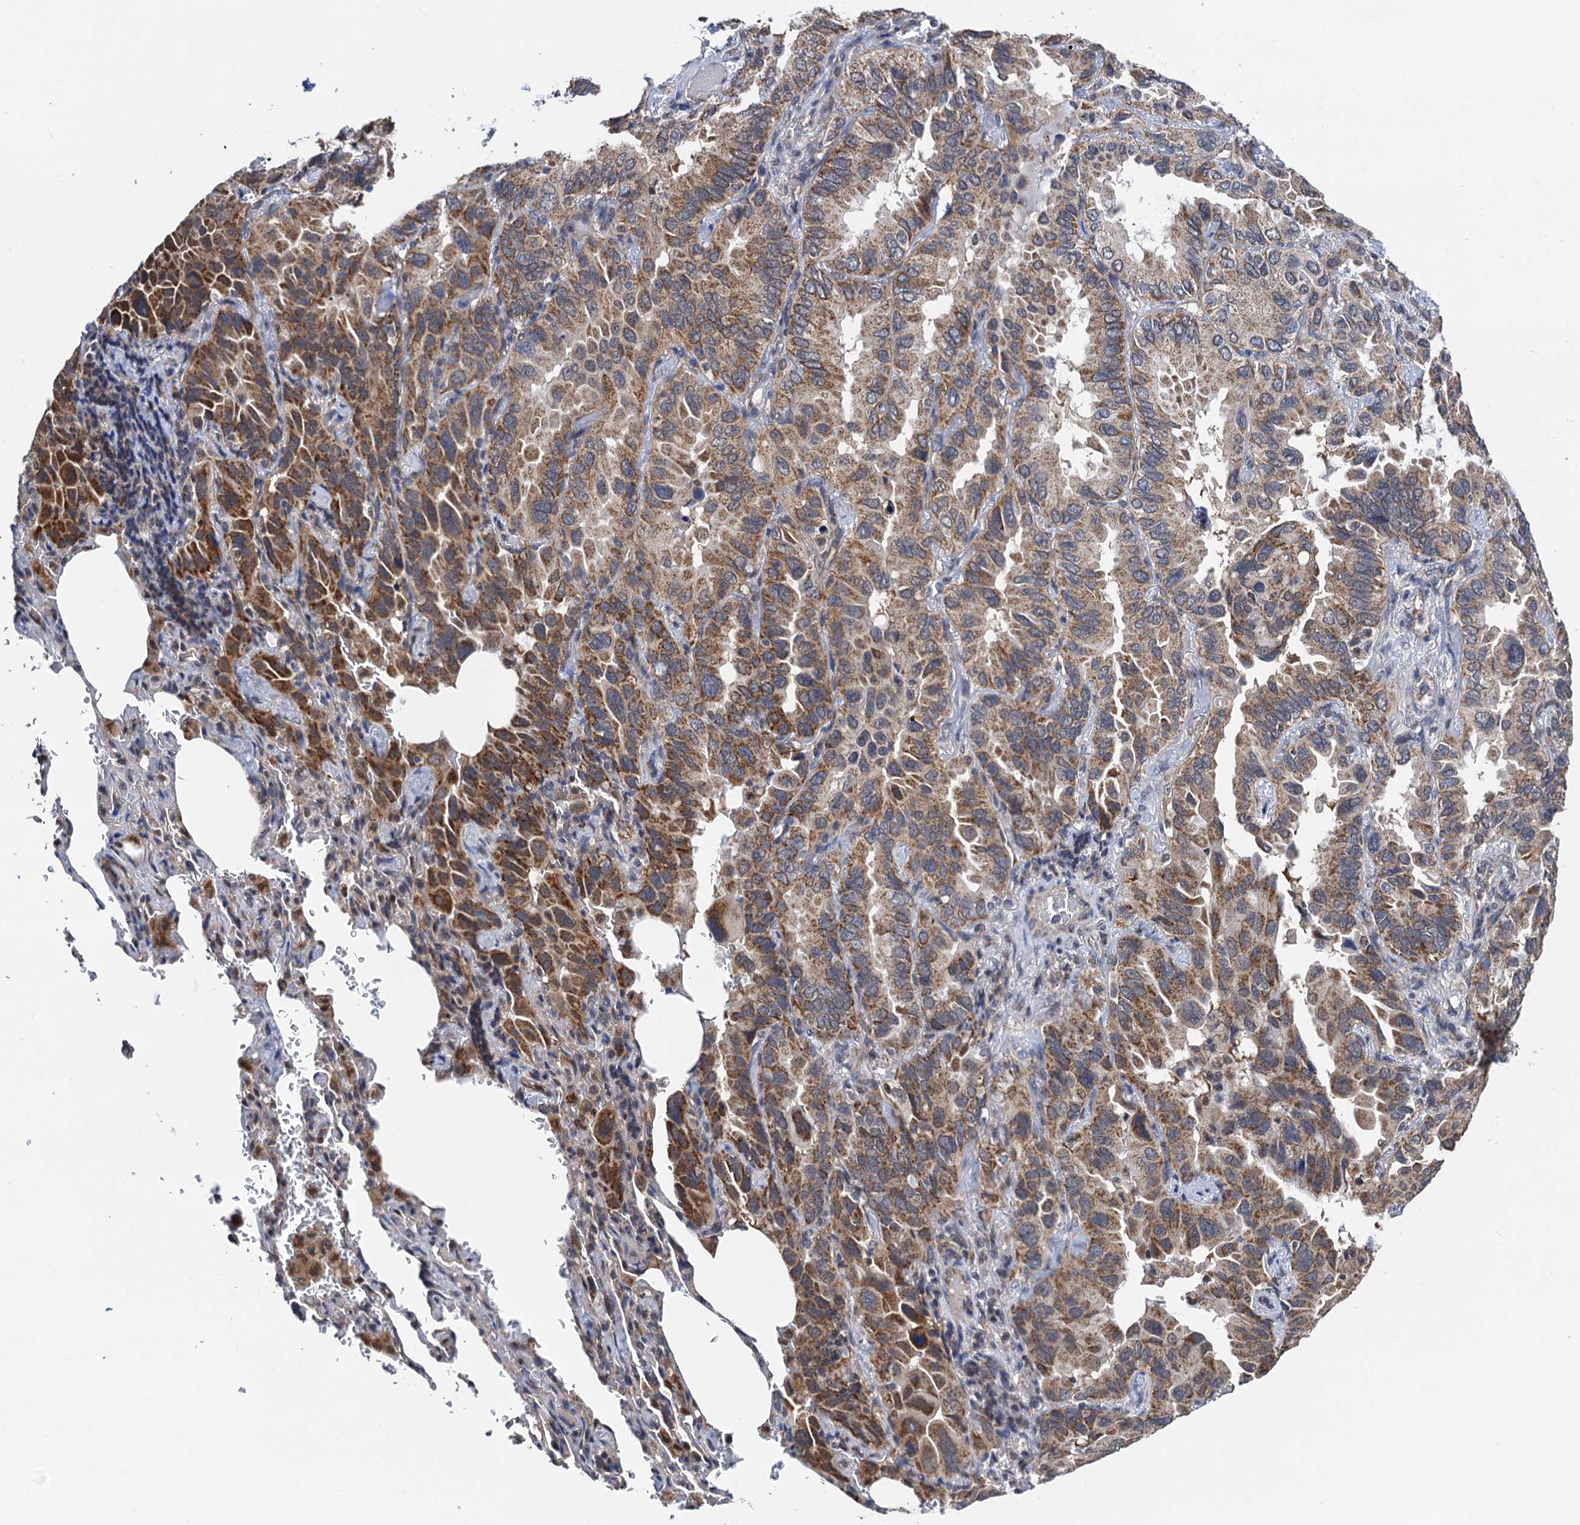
{"staining": {"intensity": "moderate", "quantity": ">75%", "location": "cytoplasmic/membranous"}, "tissue": "lung cancer", "cell_type": "Tumor cells", "image_type": "cancer", "snomed": [{"axis": "morphology", "description": "Adenocarcinoma, NOS"}, {"axis": "topography", "description": "Lung"}], "caption": "Protein analysis of lung cancer tissue exhibits moderate cytoplasmic/membranous staining in about >75% of tumor cells.", "gene": "PTCD3", "patient": {"sex": "male", "age": 64}}